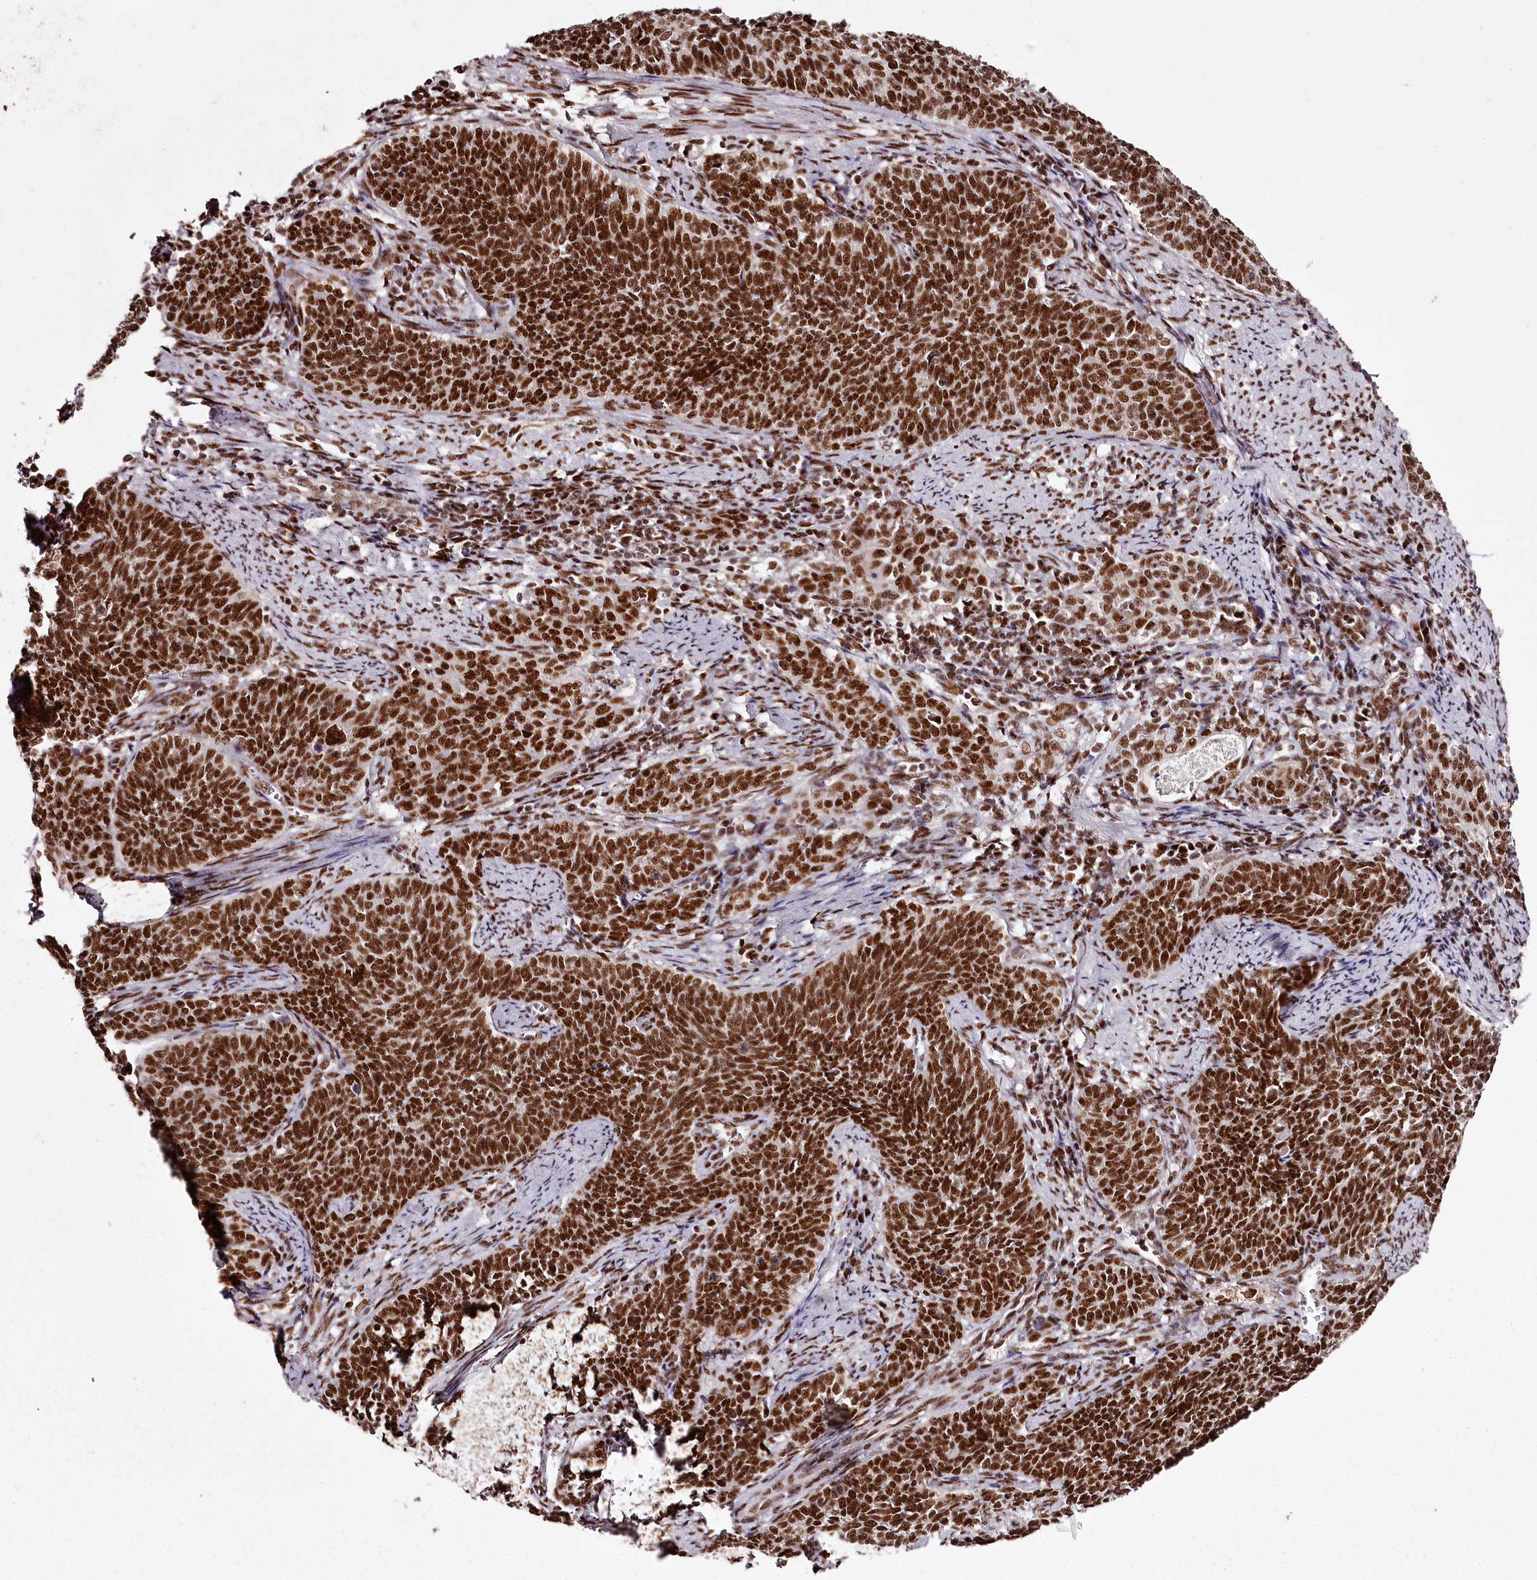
{"staining": {"intensity": "strong", "quantity": ">75%", "location": "nuclear"}, "tissue": "cervical cancer", "cell_type": "Tumor cells", "image_type": "cancer", "snomed": [{"axis": "morphology", "description": "Squamous cell carcinoma, NOS"}, {"axis": "topography", "description": "Cervix"}], "caption": "Protein staining demonstrates strong nuclear expression in about >75% of tumor cells in cervical cancer (squamous cell carcinoma).", "gene": "PSPC1", "patient": {"sex": "female", "age": 39}}